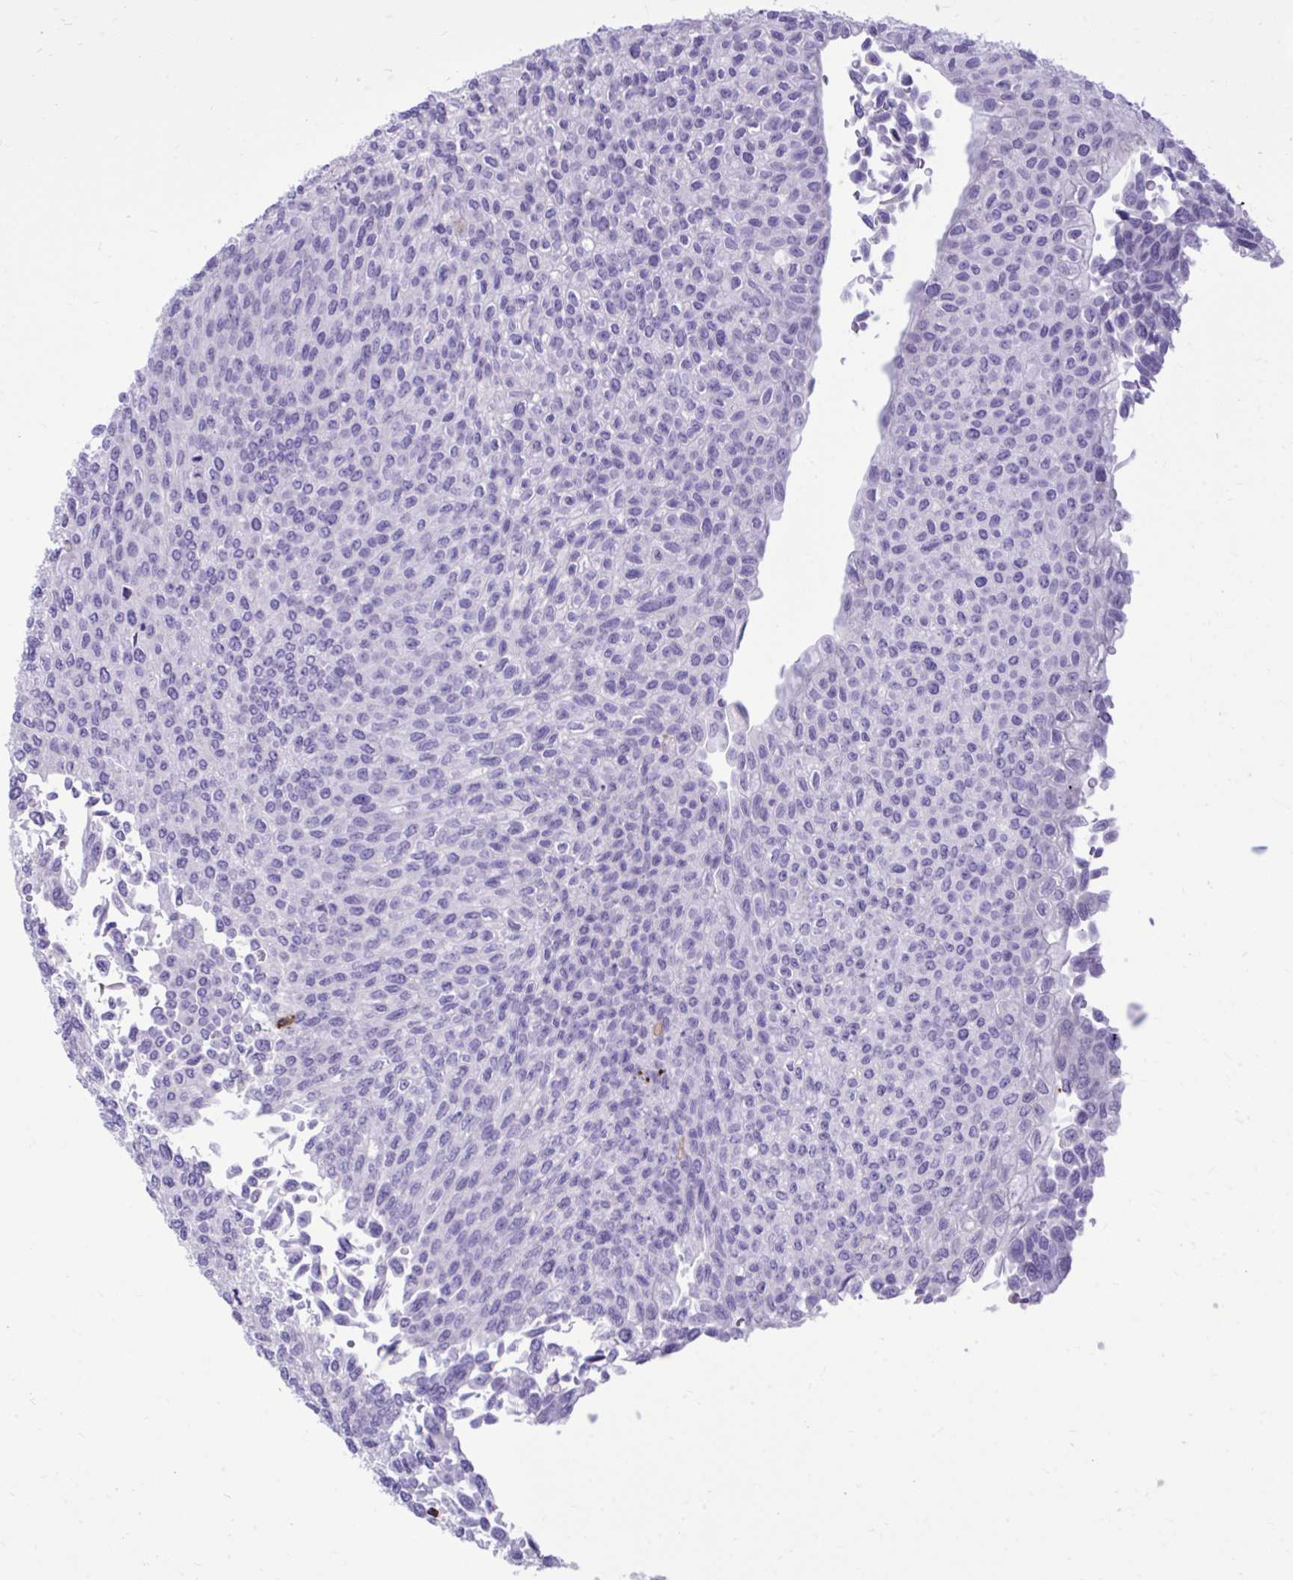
{"staining": {"intensity": "negative", "quantity": "none", "location": "none"}, "tissue": "urothelial cancer", "cell_type": "Tumor cells", "image_type": "cancer", "snomed": [{"axis": "morphology", "description": "Urothelial carcinoma, NOS"}, {"axis": "topography", "description": "Urinary bladder"}], "caption": "A photomicrograph of human transitional cell carcinoma is negative for staining in tumor cells. Nuclei are stained in blue.", "gene": "TLR7", "patient": {"sex": "male", "age": 59}}